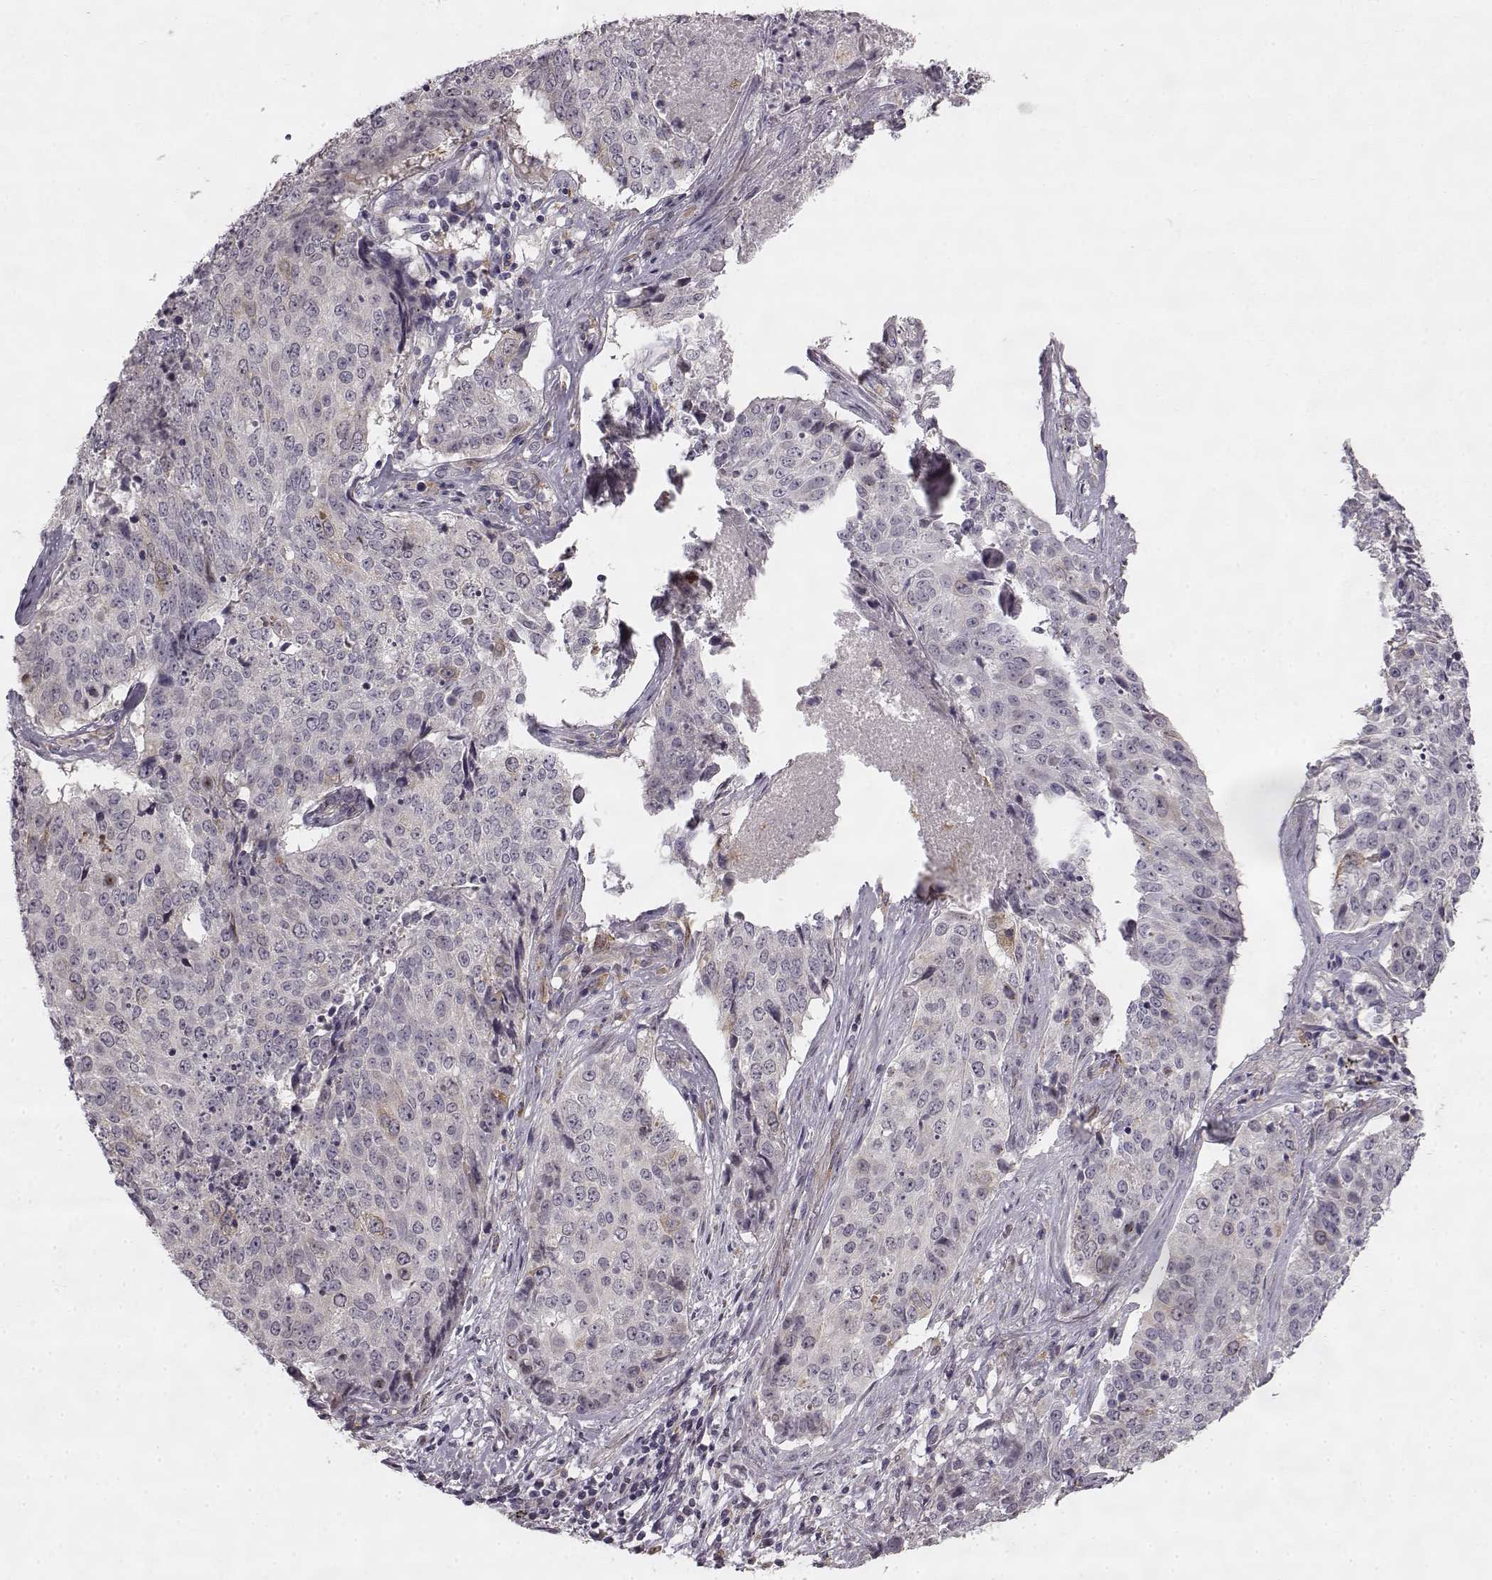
{"staining": {"intensity": "weak", "quantity": "<25%", "location": "cytoplasmic/membranous"}, "tissue": "lung cancer", "cell_type": "Tumor cells", "image_type": "cancer", "snomed": [{"axis": "morphology", "description": "Normal tissue, NOS"}, {"axis": "morphology", "description": "Squamous cell carcinoma, NOS"}, {"axis": "topography", "description": "Bronchus"}, {"axis": "topography", "description": "Lung"}], "caption": "Immunohistochemical staining of human lung squamous cell carcinoma shows no significant staining in tumor cells.", "gene": "HMMR", "patient": {"sex": "male", "age": 64}}